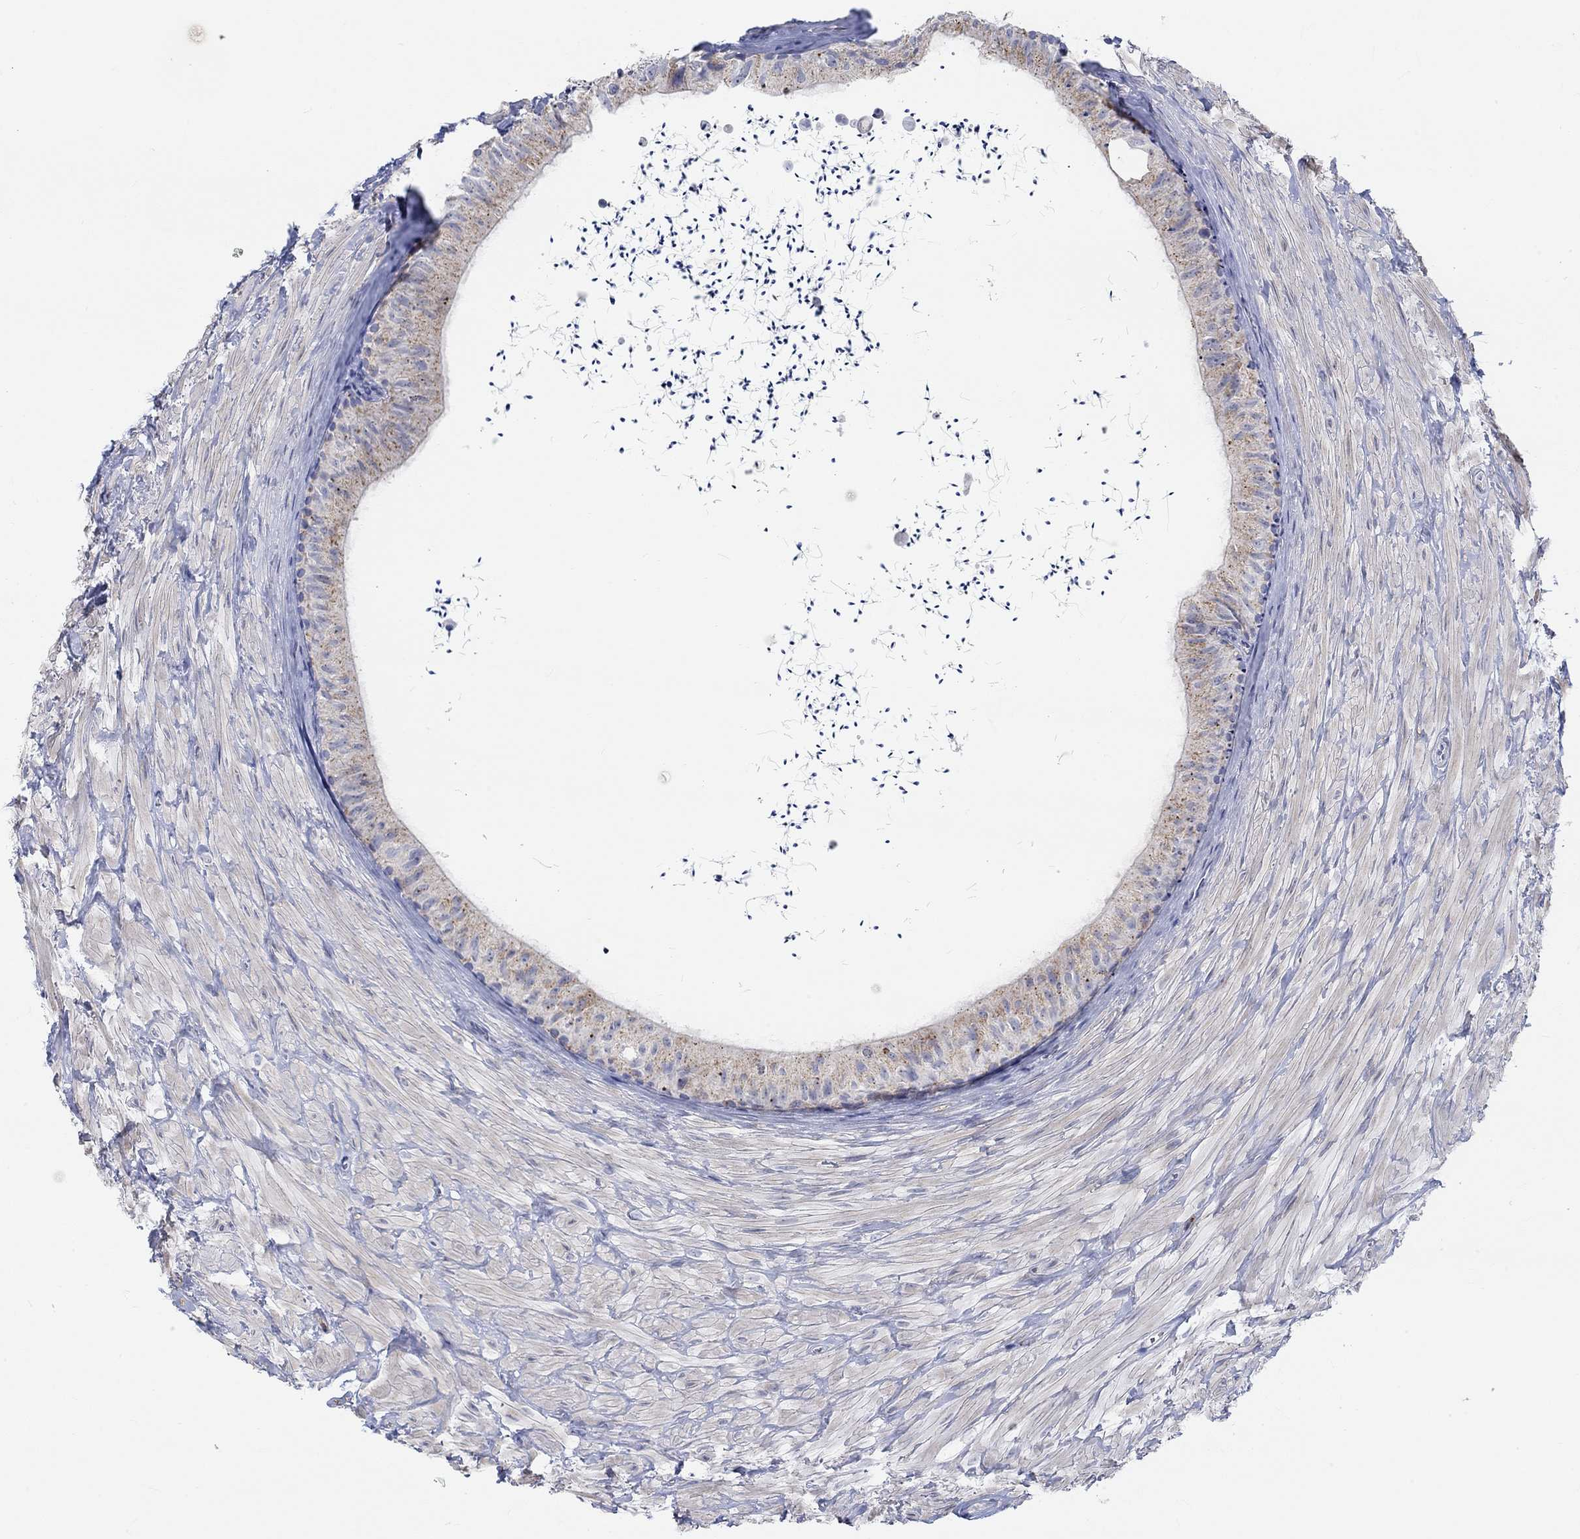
{"staining": {"intensity": "weak", "quantity": "<25%", "location": "cytoplasmic/membranous"}, "tissue": "epididymis", "cell_type": "Glandular cells", "image_type": "normal", "snomed": [{"axis": "morphology", "description": "Normal tissue, NOS"}, {"axis": "topography", "description": "Epididymis"}], "caption": "Glandular cells show no significant protein positivity in benign epididymis. (Brightfield microscopy of DAB immunohistochemistry (IHC) at high magnification).", "gene": "NAV3", "patient": {"sex": "male", "age": 32}}